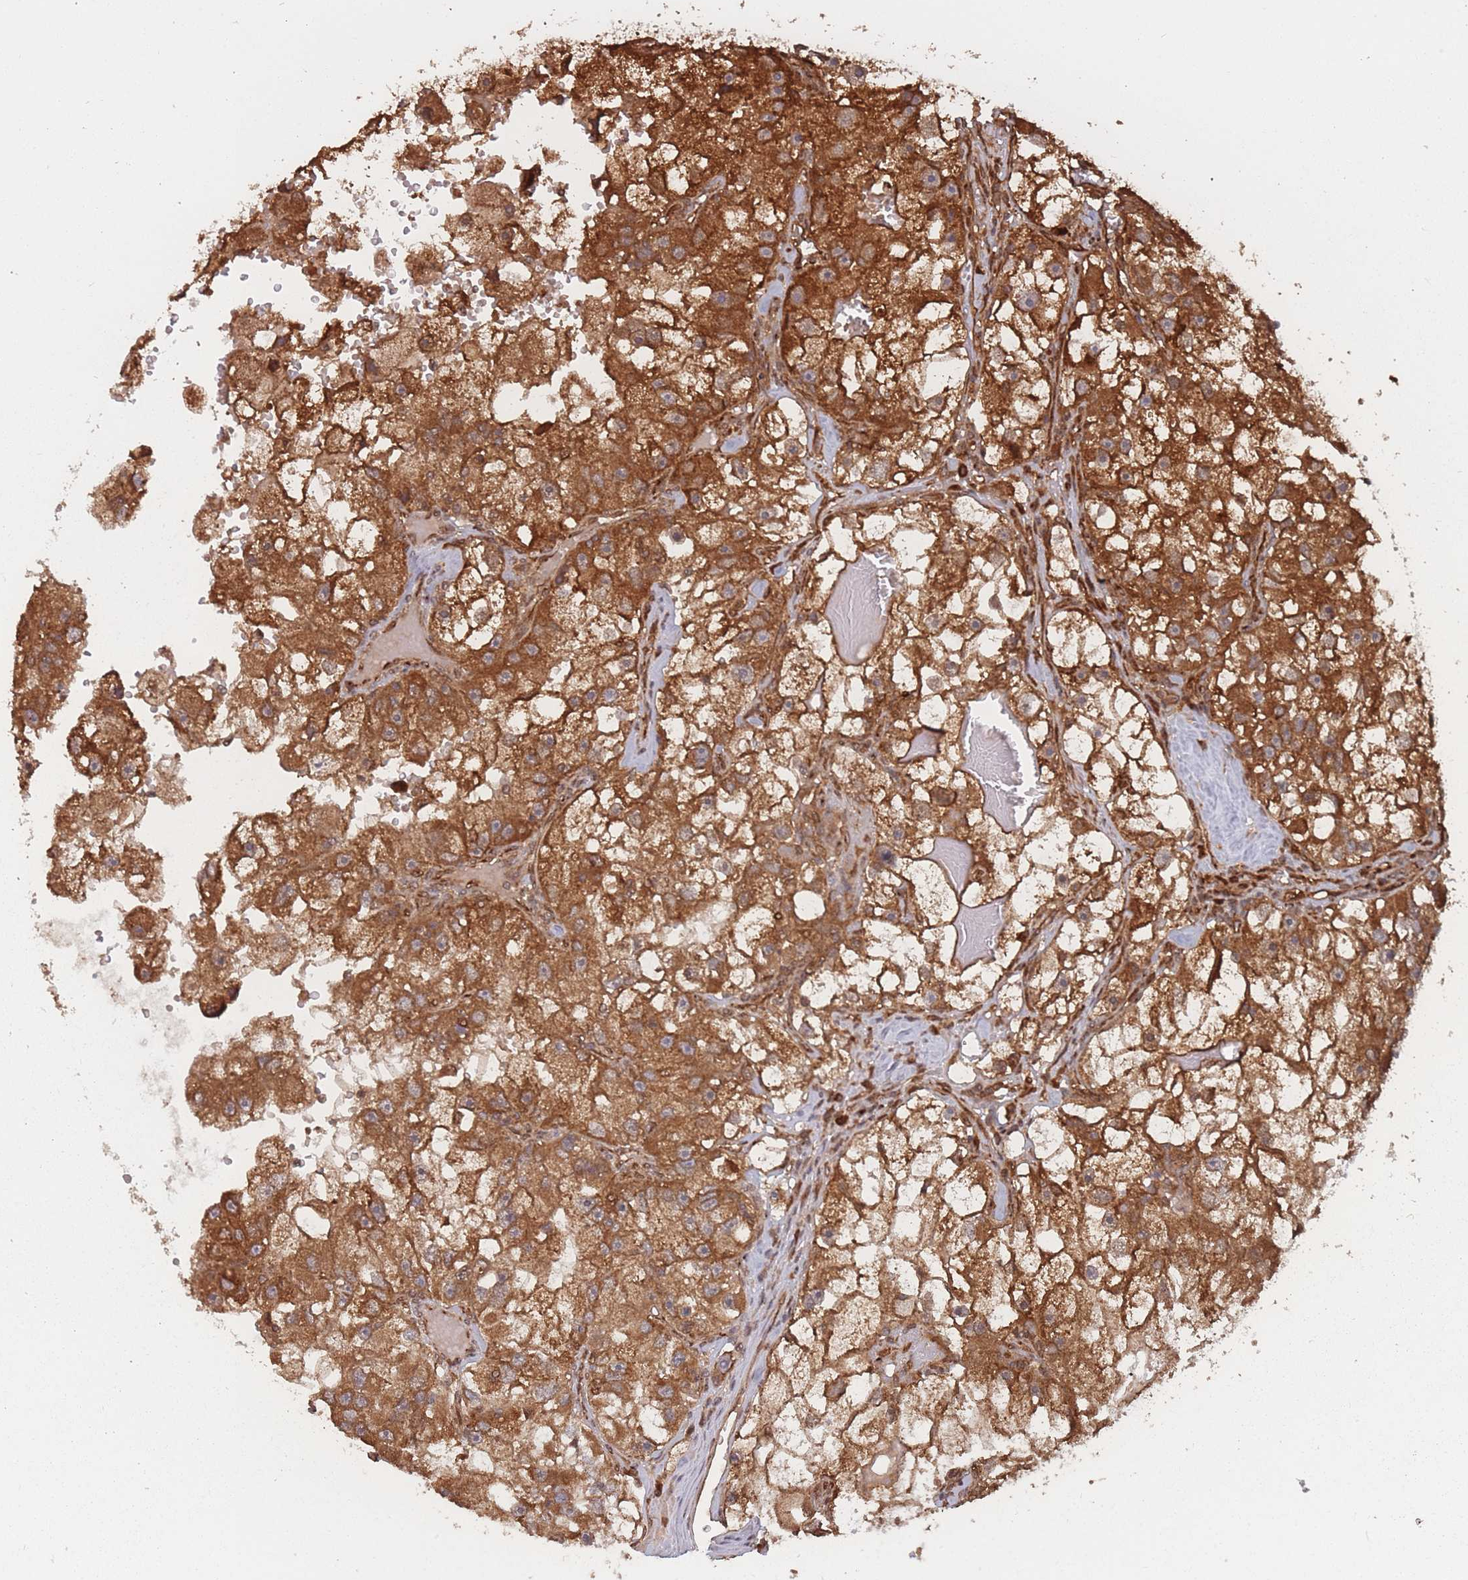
{"staining": {"intensity": "strong", "quantity": ">75%", "location": "cytoplasmic/membranous"}, "tissue": "renal cancer", "cell_type": "Tumor cells", "image_type": "cancer", "snomed": [{"axis": "morphology", "description": "Adenocarcinoma, NOS"}, {"axis": "topography", "description": "Kidney"}], "caption": "The photomicrograph reveals a brown stain indicating the presence of a protein in the cytoplasmic/membranous of tumor cells in renal cancer (adenocarcinoma). The protein of interest is shown in brown color, while the nuclei are stained blue.", "gene": "PODXL2", "patient": {"sex": "male", "age": 63}}